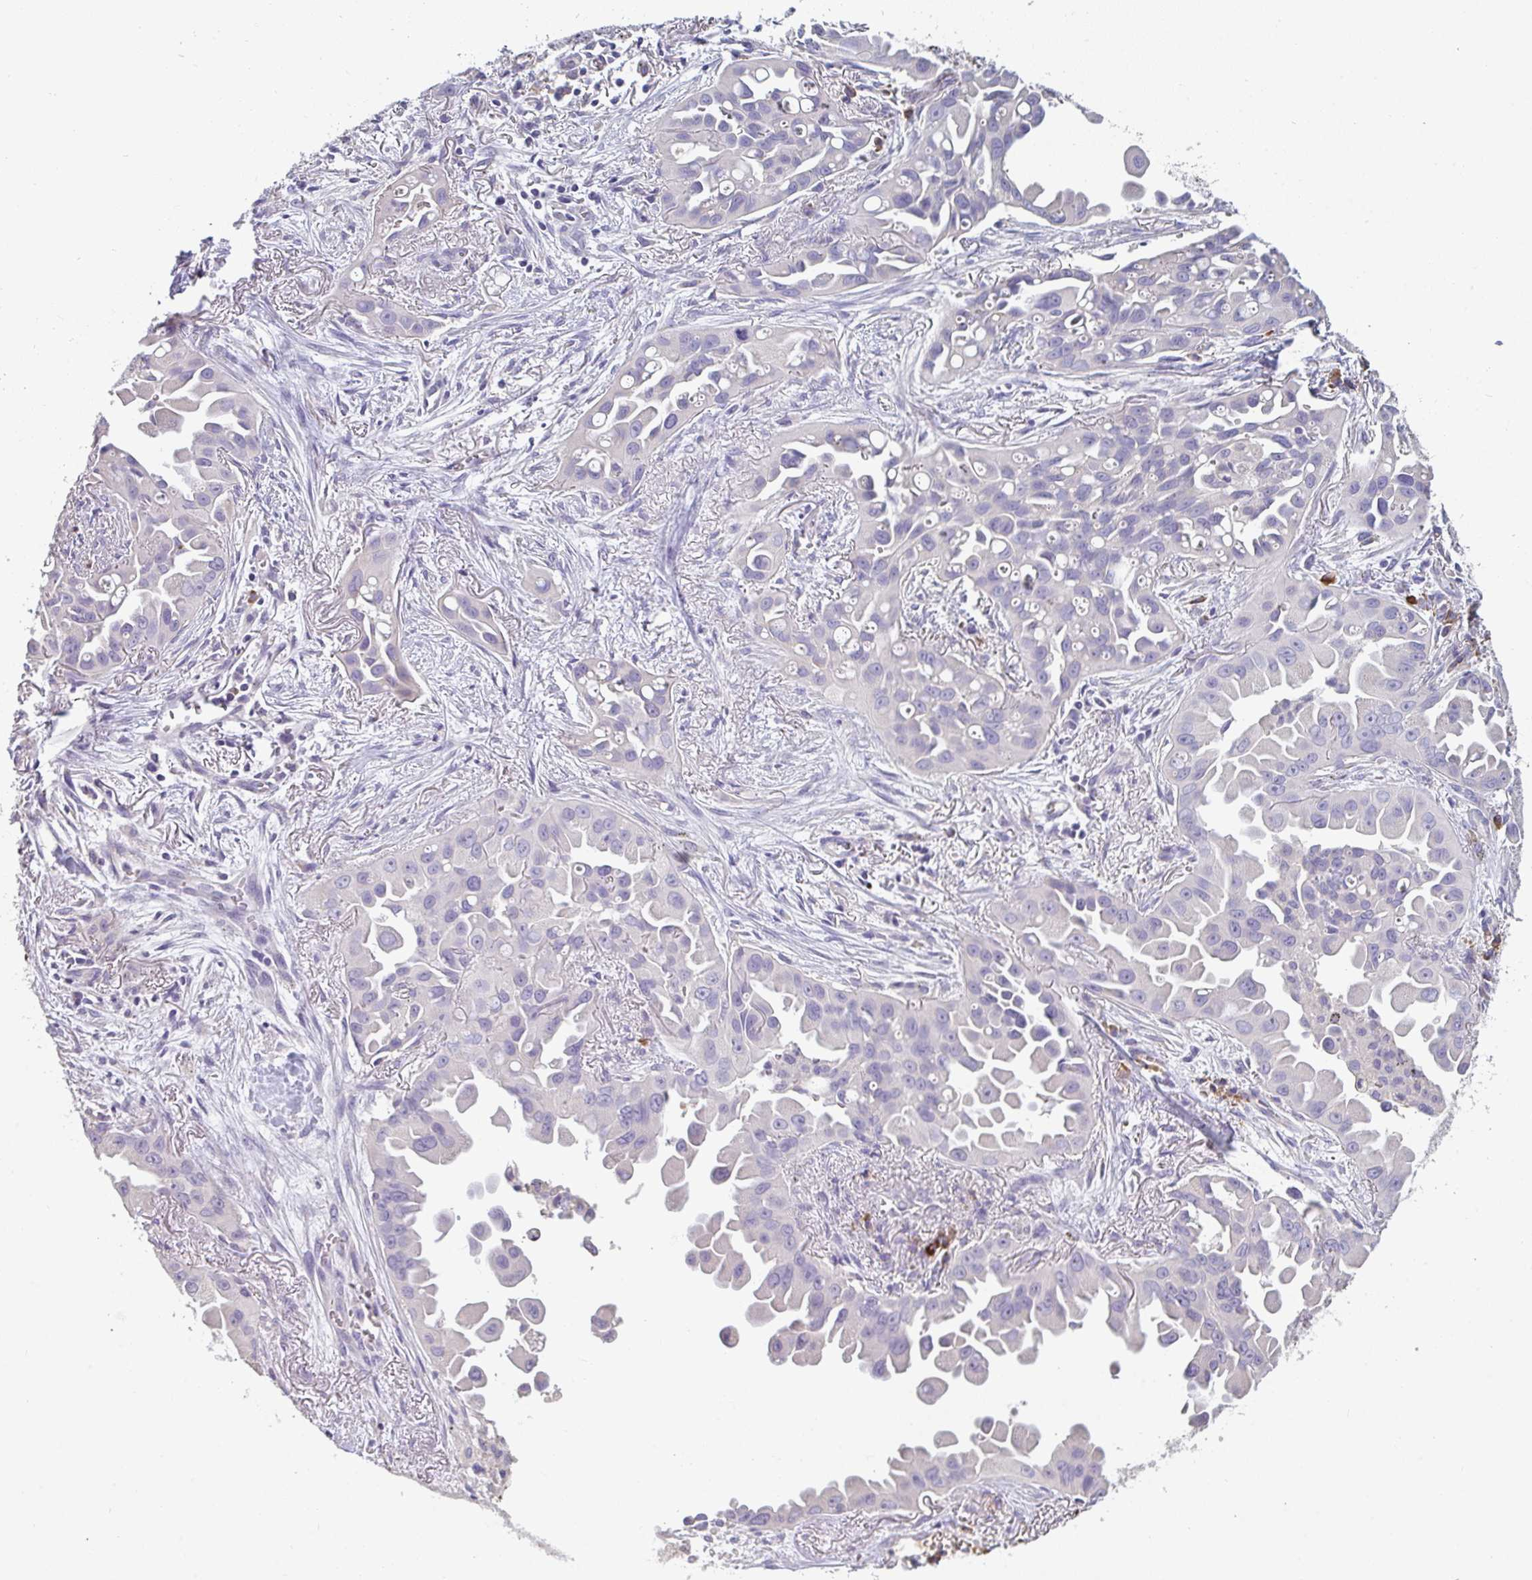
{"staining": {"intensity": "negative", "quantity": "none", "location": "none"}, "tissue": "lung cancer", "cell_type": "Tumor cells", "image_type": "cancer", "snomed": [{"axis": "morphology", "description": "Adenocarcinoma, NOS"}, {"axis": "topography", "description": "Lung"}], "caption": "Immunohistochemistry image of neoplastic tissue: human adenocarcinoma (lung) stained with DAB (3,3'-diaminobenzidine) demonstrates no significant protein expression in tumor cells. (Immunohistochemistry, brightfield microscopy, high magnification).", "gene": "ZNF215", "patient": {"sex": "male", "age": 68}}